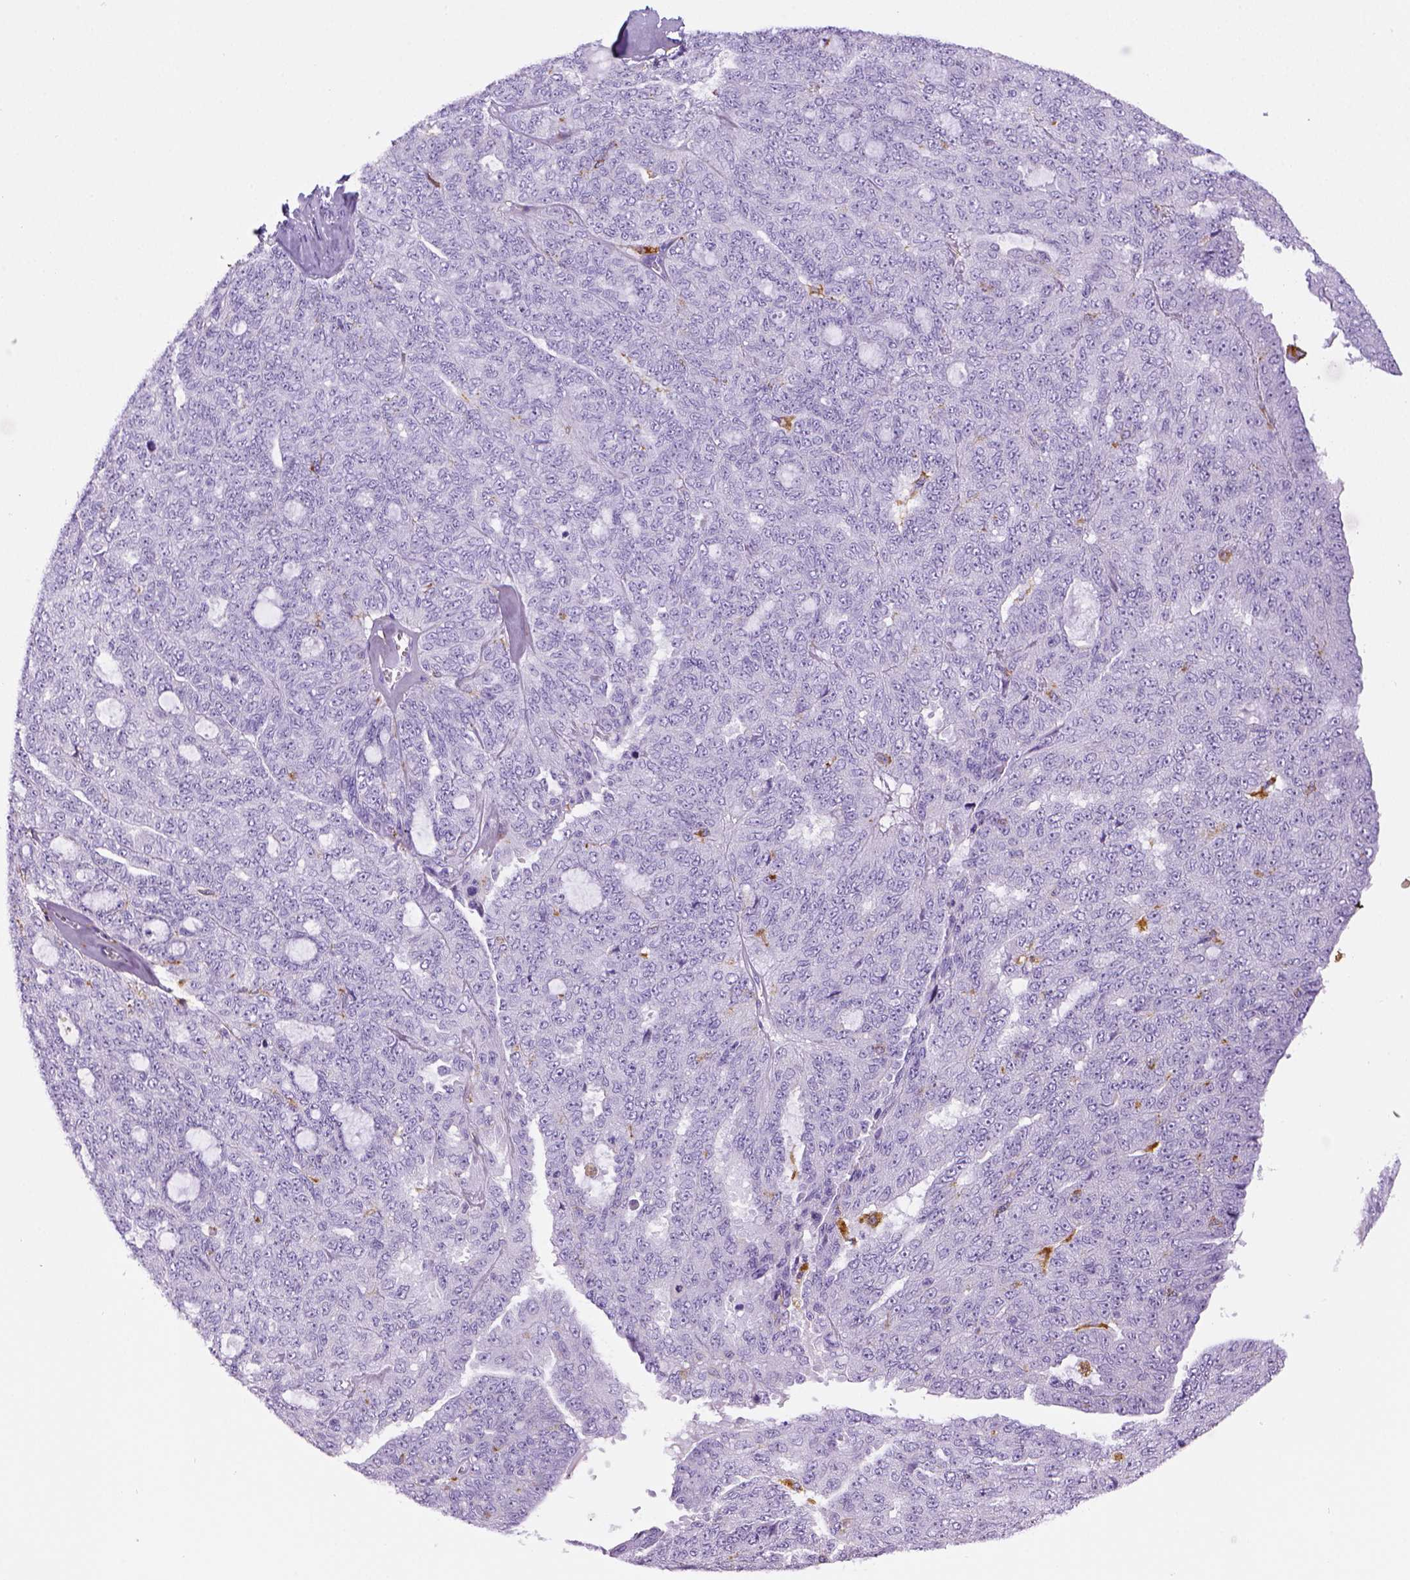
{"staining": {"intensity": "negative", "quantity": "none", "location": "none"}, "tissue": "ovarian cancer", "cell_type": "Tumor cells", "image_type": "cancer", "snomed": [{"axis": "morphology", "description": "Cystadenocarcinoma, serous, NOS"}, {"axis": "topography", "description": "Ovary"}], "caption": "IHC of ovarian cancer (serous cystadenocarcinoma) displays no staining in tumor cells. (DAB immunohistochemistry (IHC) visualized using brightfield microscopy, high magnification).", "gene": "CD68", "patient": {"sex": "female", "age": 71}}